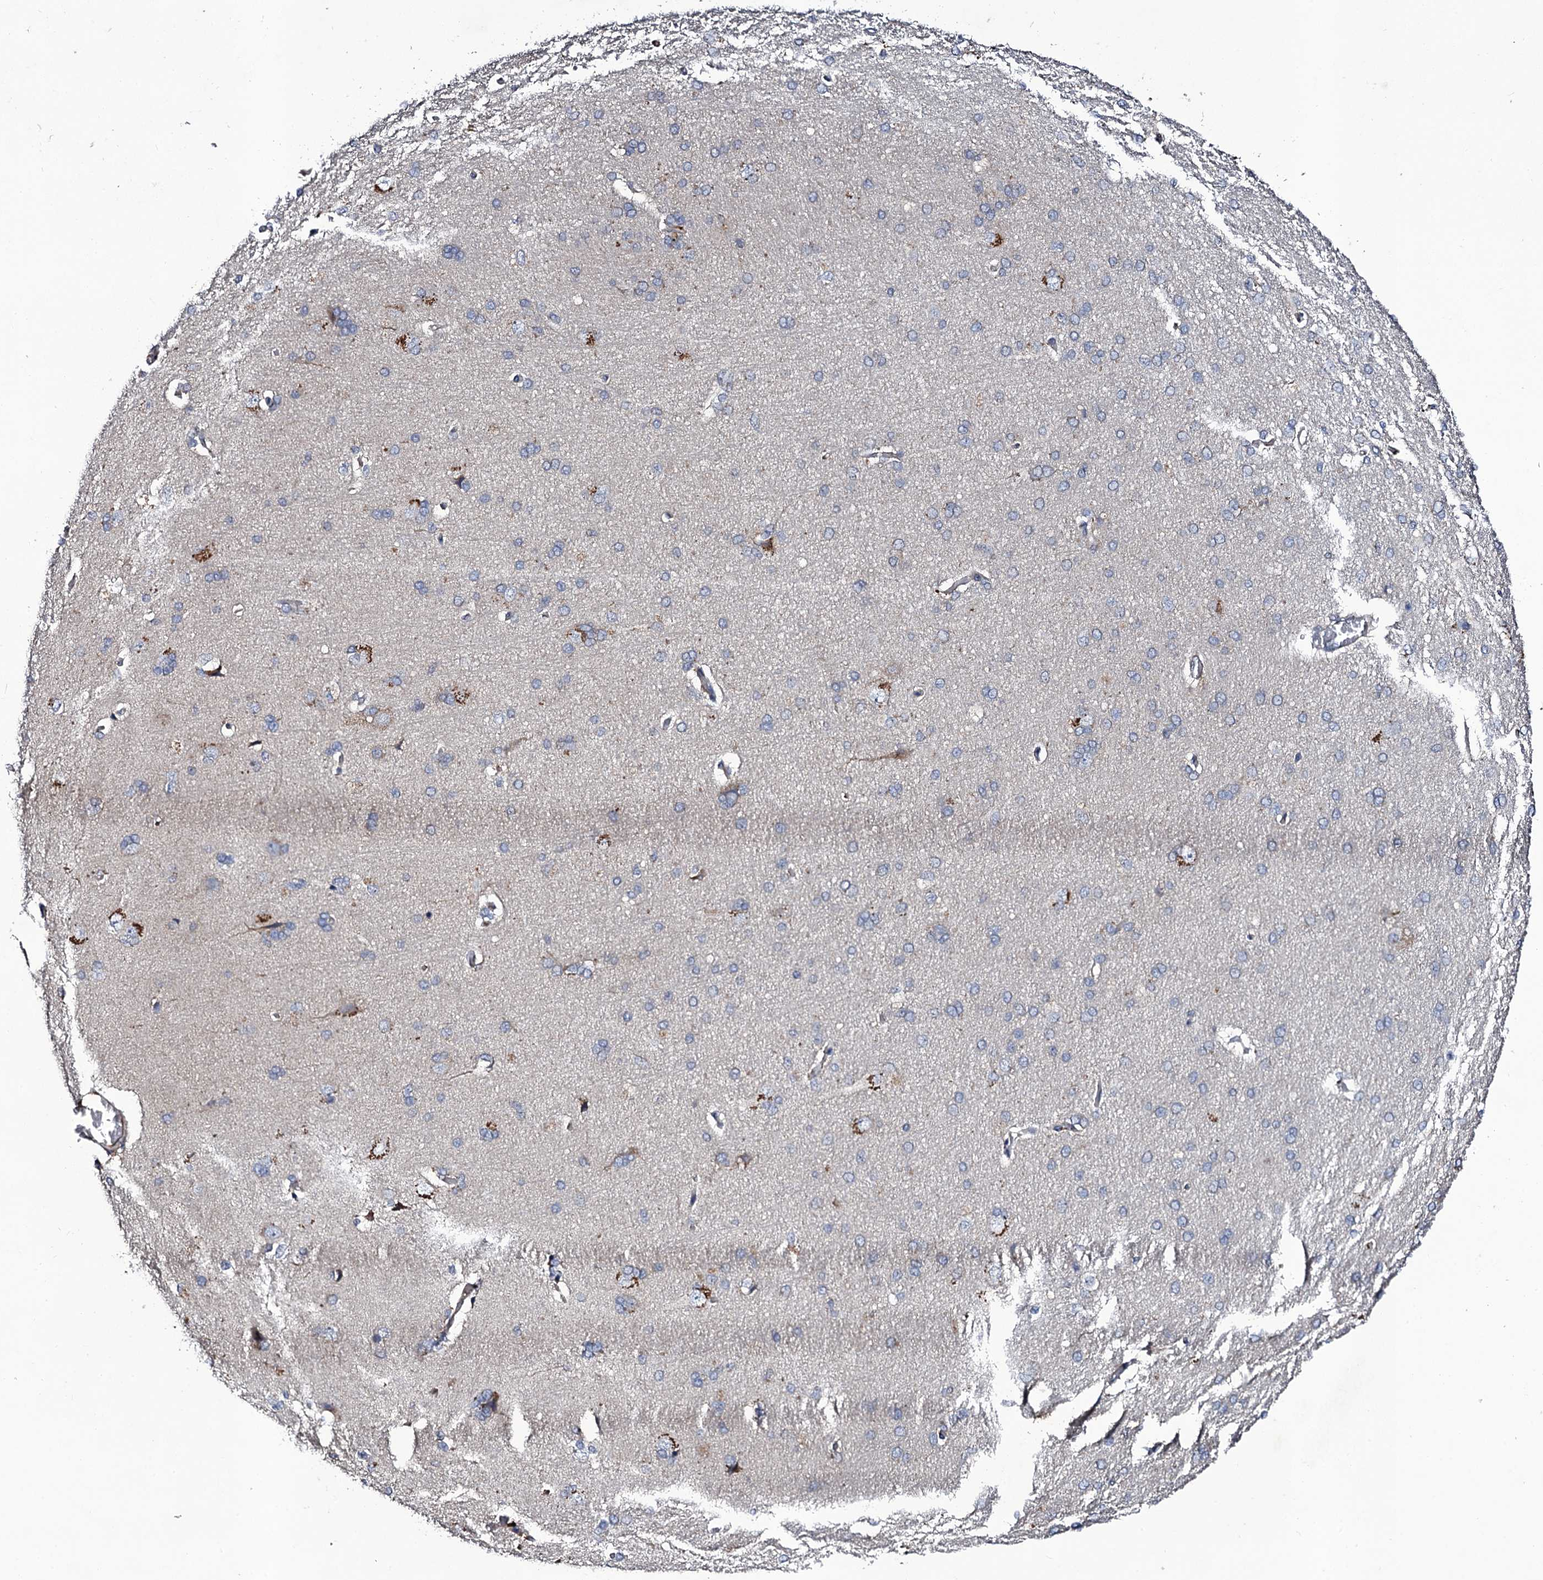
{"staining": {"intensity": "negative", "quantity": "none", "location": "none"}, "tissue": "cerebral cortex", "cell_type": "Endothelial cells", "image_type": "normal", "snomed": [{"axis": "morphology", "description": "Normal tissue, NOS"}, {"axis": "topography", "description": "Cerebral cortex"}], "caption": "This is an immunohistochemistry photomicrograph of normal human cerebral cortex. There is no positivity in endothelial cells.", "gene": "LRRC28", "patient": {"sex": "male", "age": 62}}